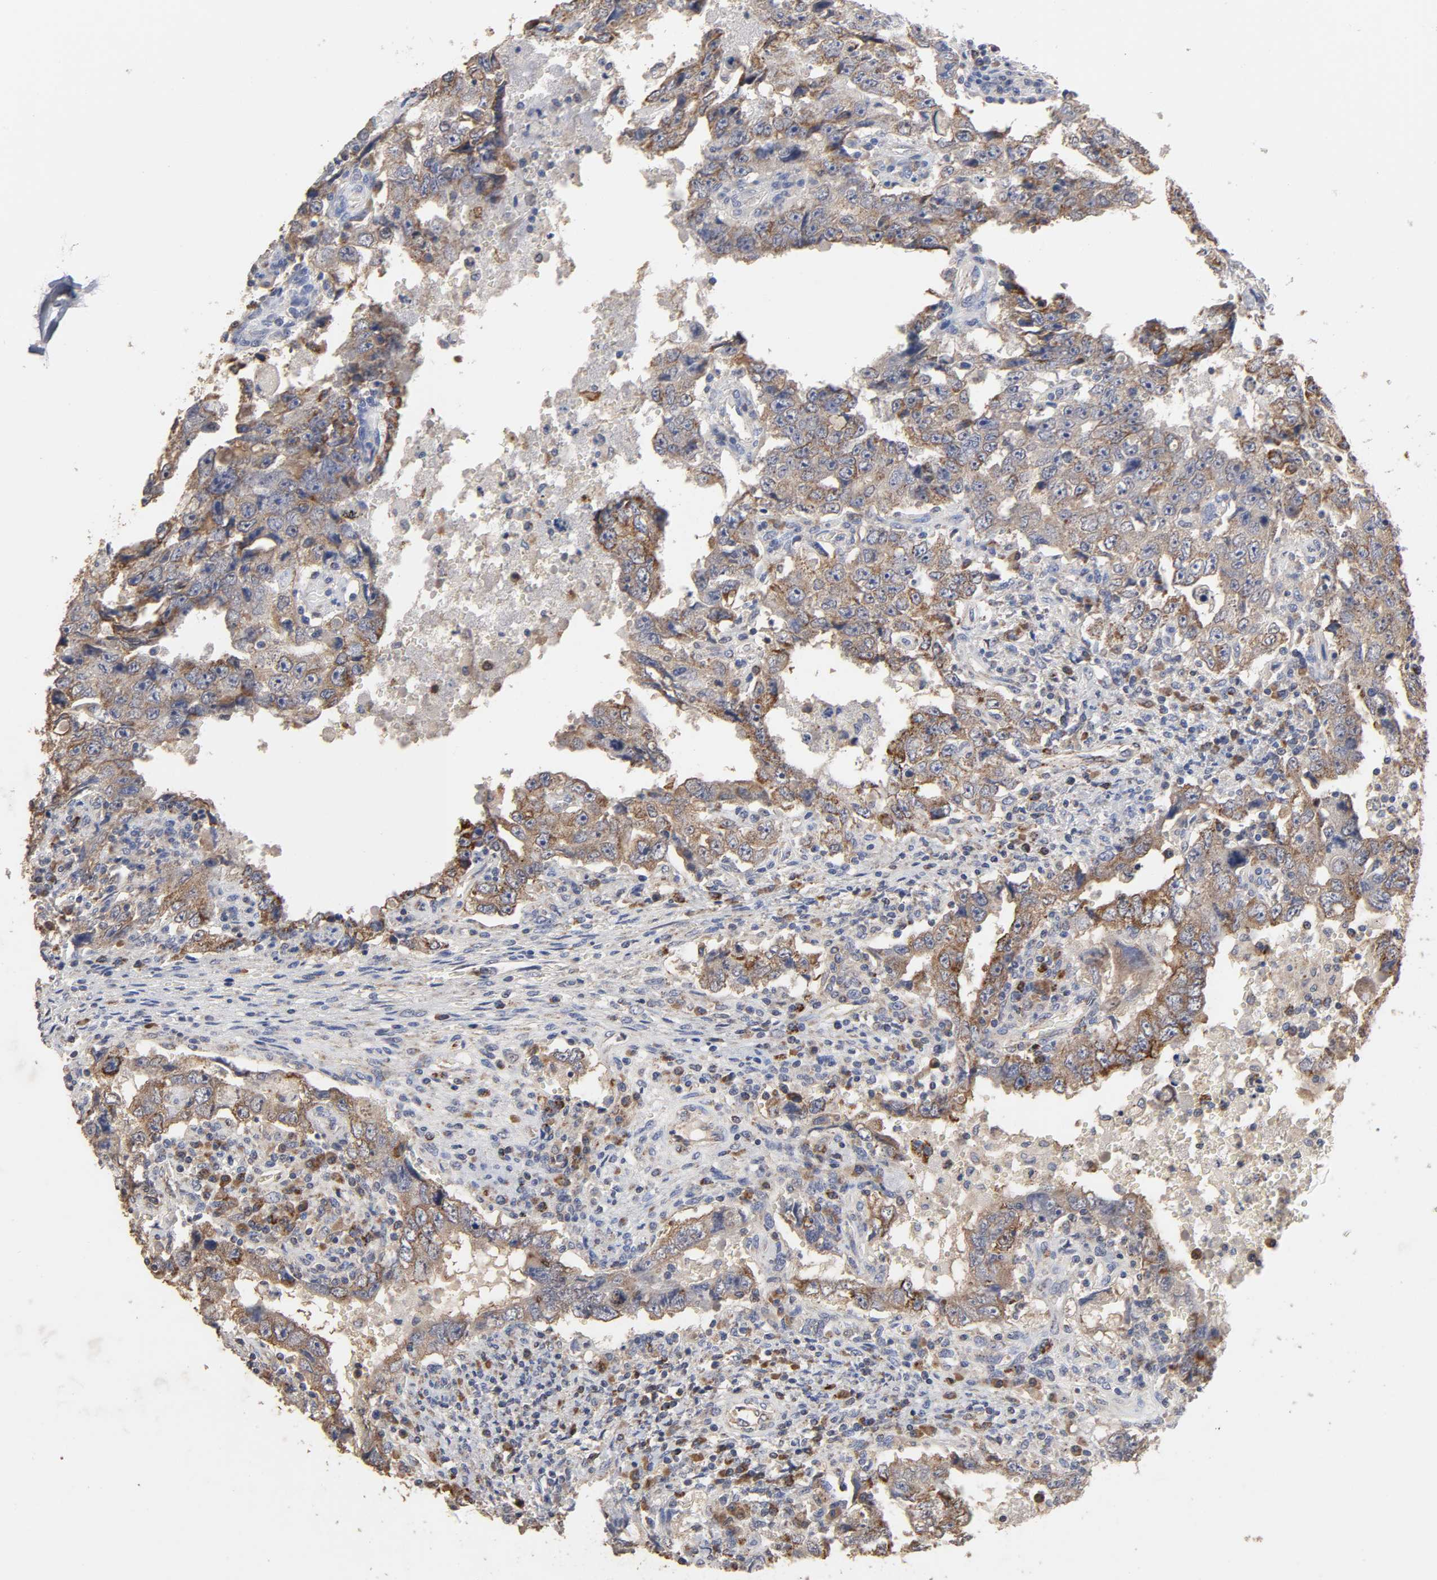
{"staining": {"intensity": "moderate", "quantity": ">75%", "location": "cytoplasmic/membranous"}, "tissue": "testis cancer", "cell_type": "Tumor cells", "image_type": "cancer", "snomed": [{"axis": "morphology", "description": "Carcinoma, Embryonal, NOS"}, {"axis": "topography", "description": "Testis"}], "caption": "Testis cancer tissue reveals moderate cytoplasmic/membranous positivity in about >75% of tumor cells, visualized by immunohistochemistry.", "gene": "CYCS", "patient": {"sex": "male", "age": 26}}